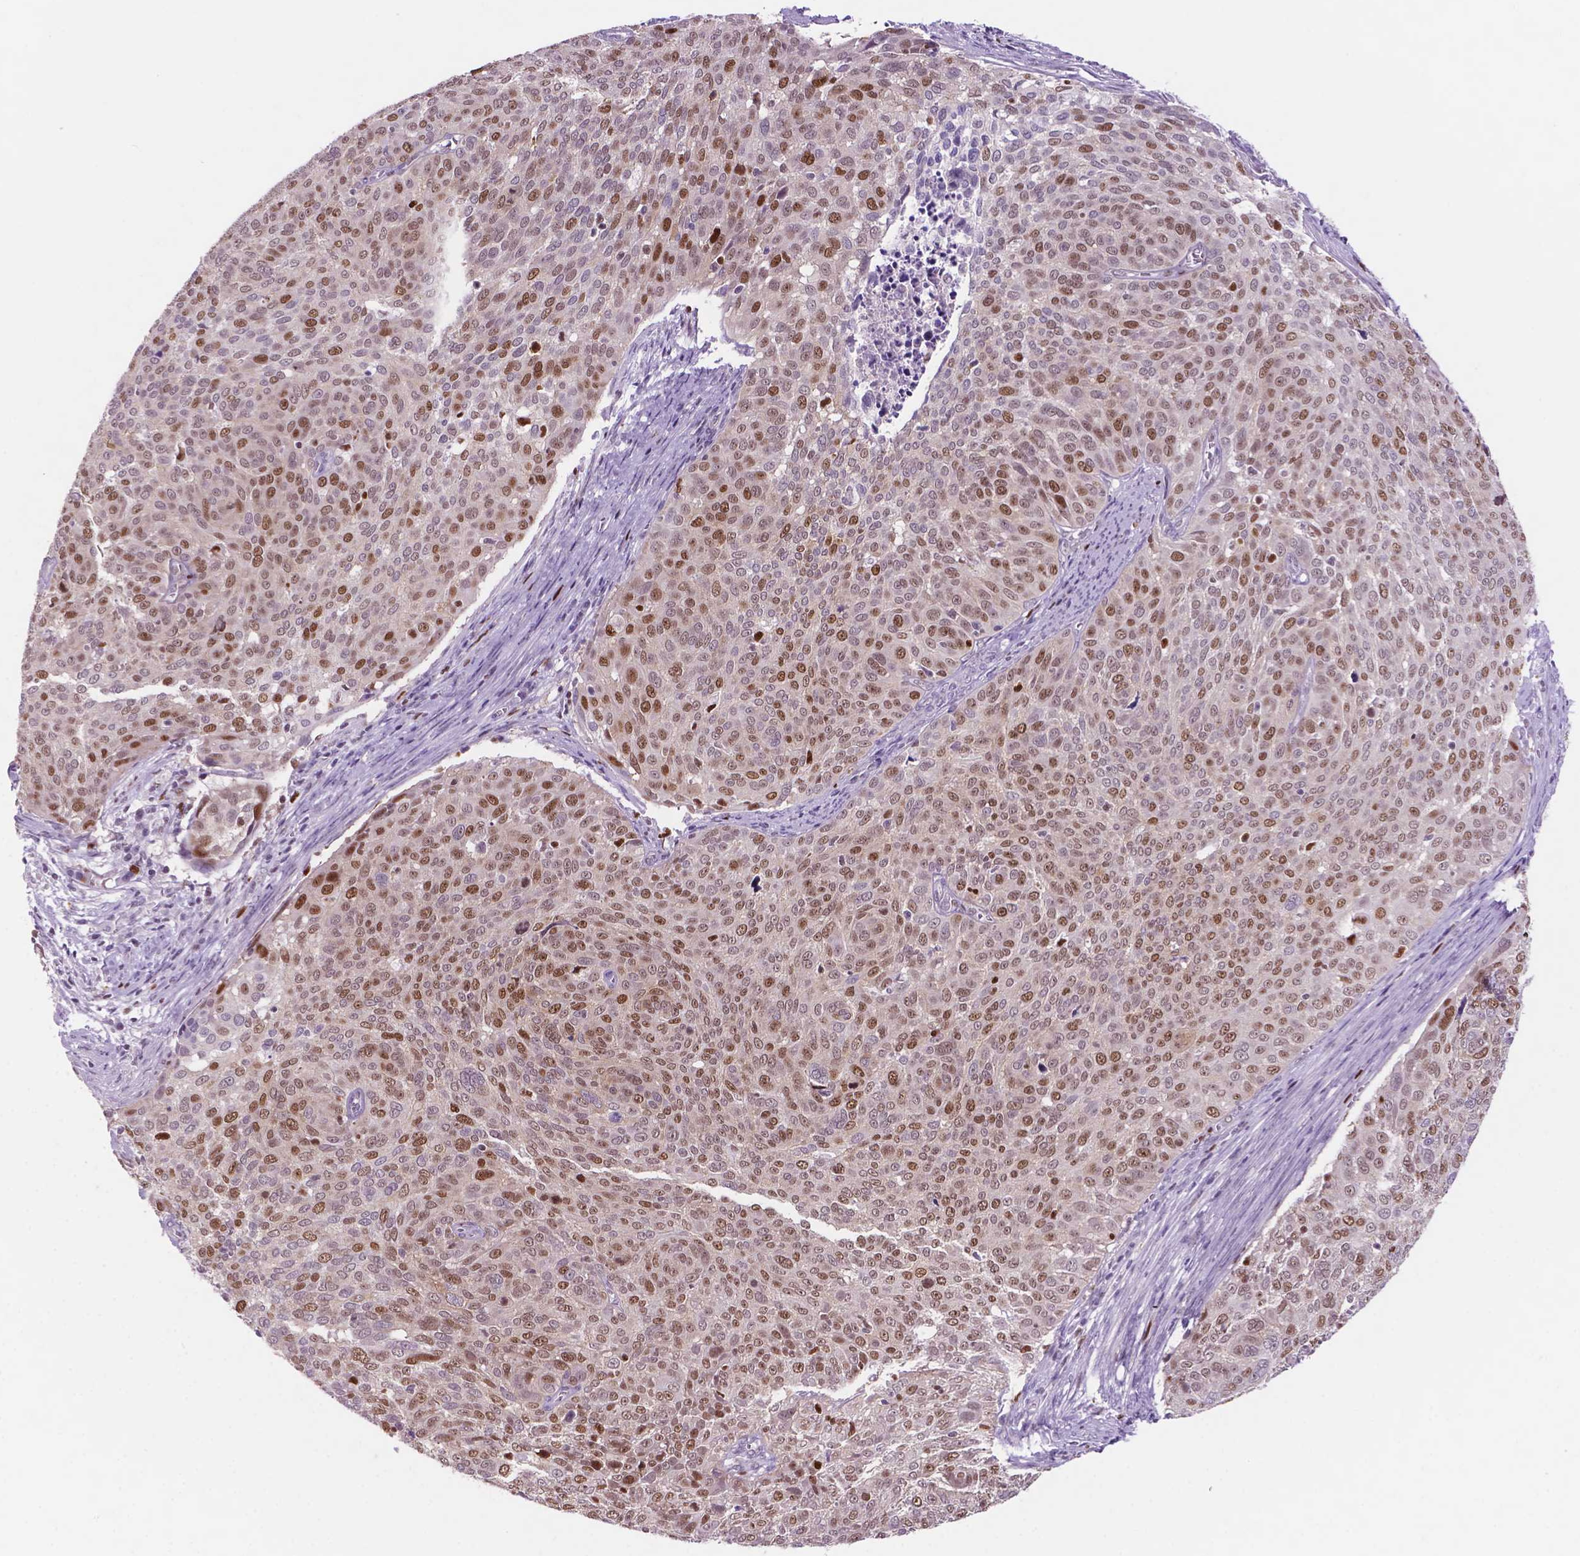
{"staining": {"intensity": "moderate", "quantity": ">75%", "location": "nuclear"}, "tissue": "cervical cancer", "cell_type": "Tumor cells", "image_type": "cancer", "snomed": [{"axis": "morphology", "description": "Squamous cell carcinoma, NOS"}, {"axis": "topography", "description": "Cervix"}], "caption": "About >75% of tumor cells in cervical squamous cell carcinoma show moderate nuclear protein staining as visualized by brown immunohistochemical staining.", "gene": "NCAPH2", "patient": {"sex": "female", "age": 39}}